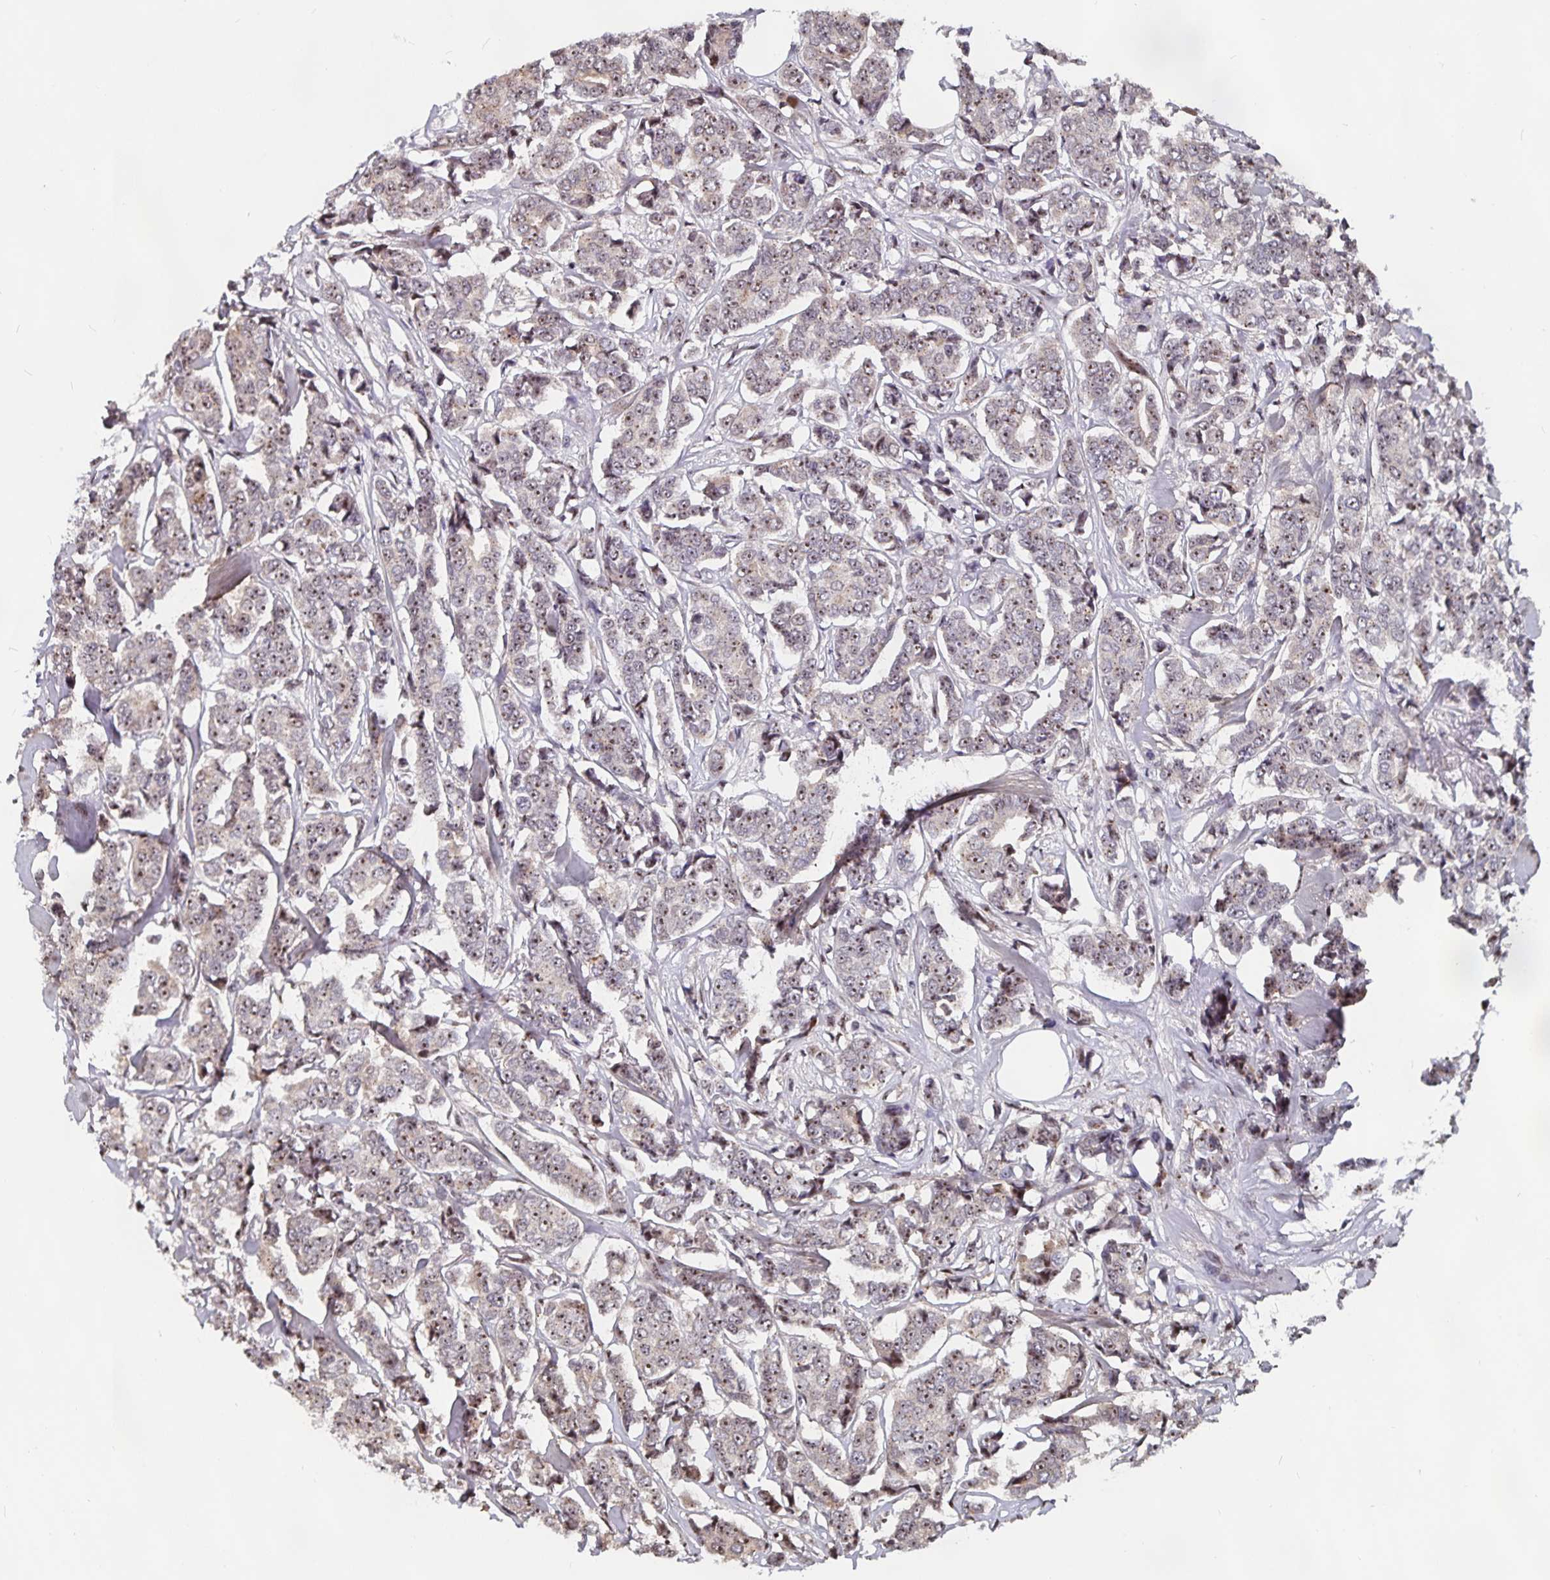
{"staining": {"intensity": "moderate", "quantity": ">75%", "location": "nuclear"}, "tissue": "breast cancer", "cell_type": "Tumor cells", "image_type": "cancer", "snomed": [{"axis": "morphology", "description": "Duct carcinoma"}, {"axis": "topography", "description": "Breast"}], "caption": "Tumor cells demonstrate medium levels of moderate nuclear staining in about >75% of cells in breast infiltrating ductal carcinoma.", "gene": "LAS1L", "patient": {"sex": "female", "age": 94}}